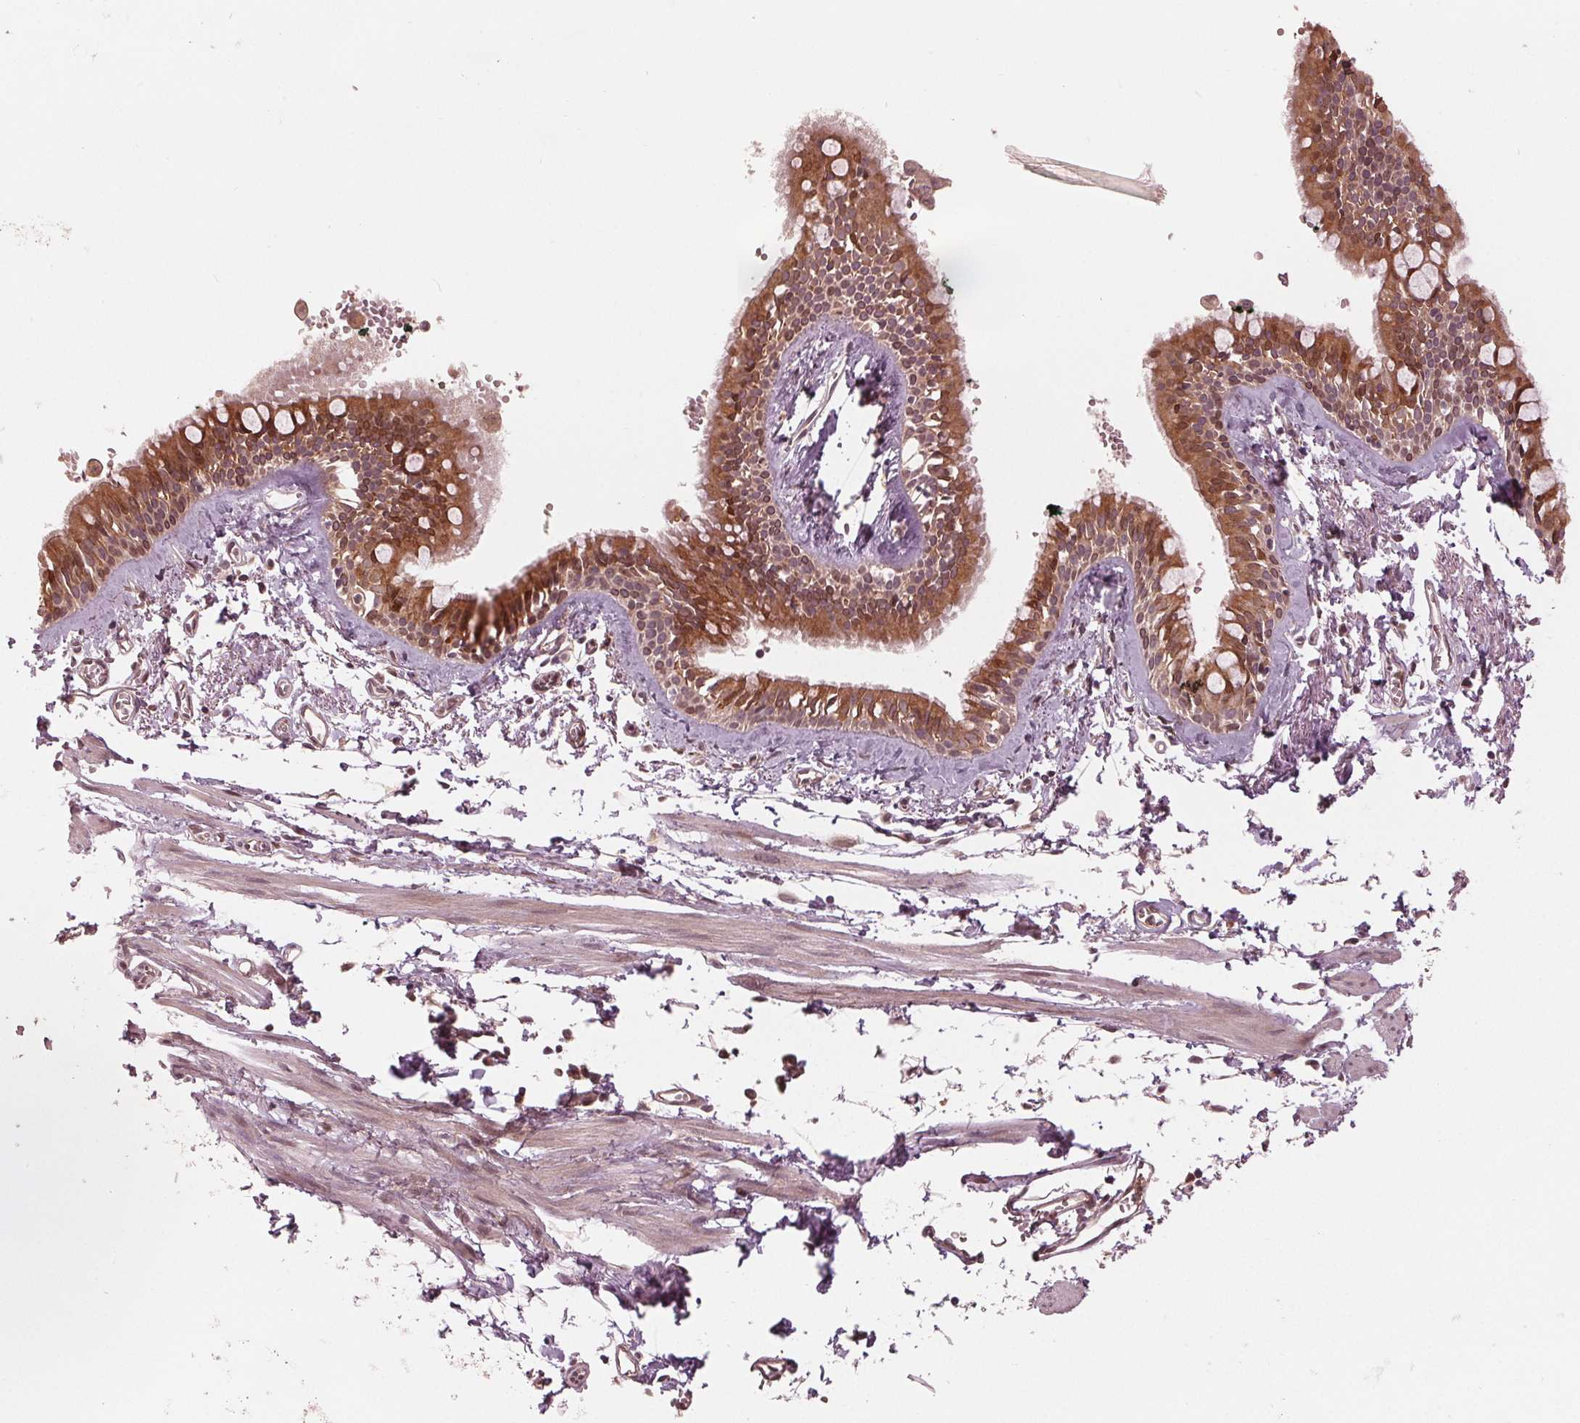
{"staining": {"intensity": "moderate", "quantity": ">75%", "location": "cytoplasmic/membranous,nuclear"}, "tissue": "bronchus", "cell_type": "Respiratory epithelial cells", "image_type": "normal", "snomed": [{"axis": "morphology", "description": "Normal tissue, NOS"}, {"axis": "topography", "description": "Cartilage tissue"}, {"axis": "topography", "description": "Bronchus"}], "caption": "DAB immunohistochemical staining of normal human bronchus shows moderate cytoplasmic/membranous,nuclear protein staining in approximately >75% of respiratory epithelial cells.", "gene": "ZNF471", "patient": {"sex": "female", "age": 59}}